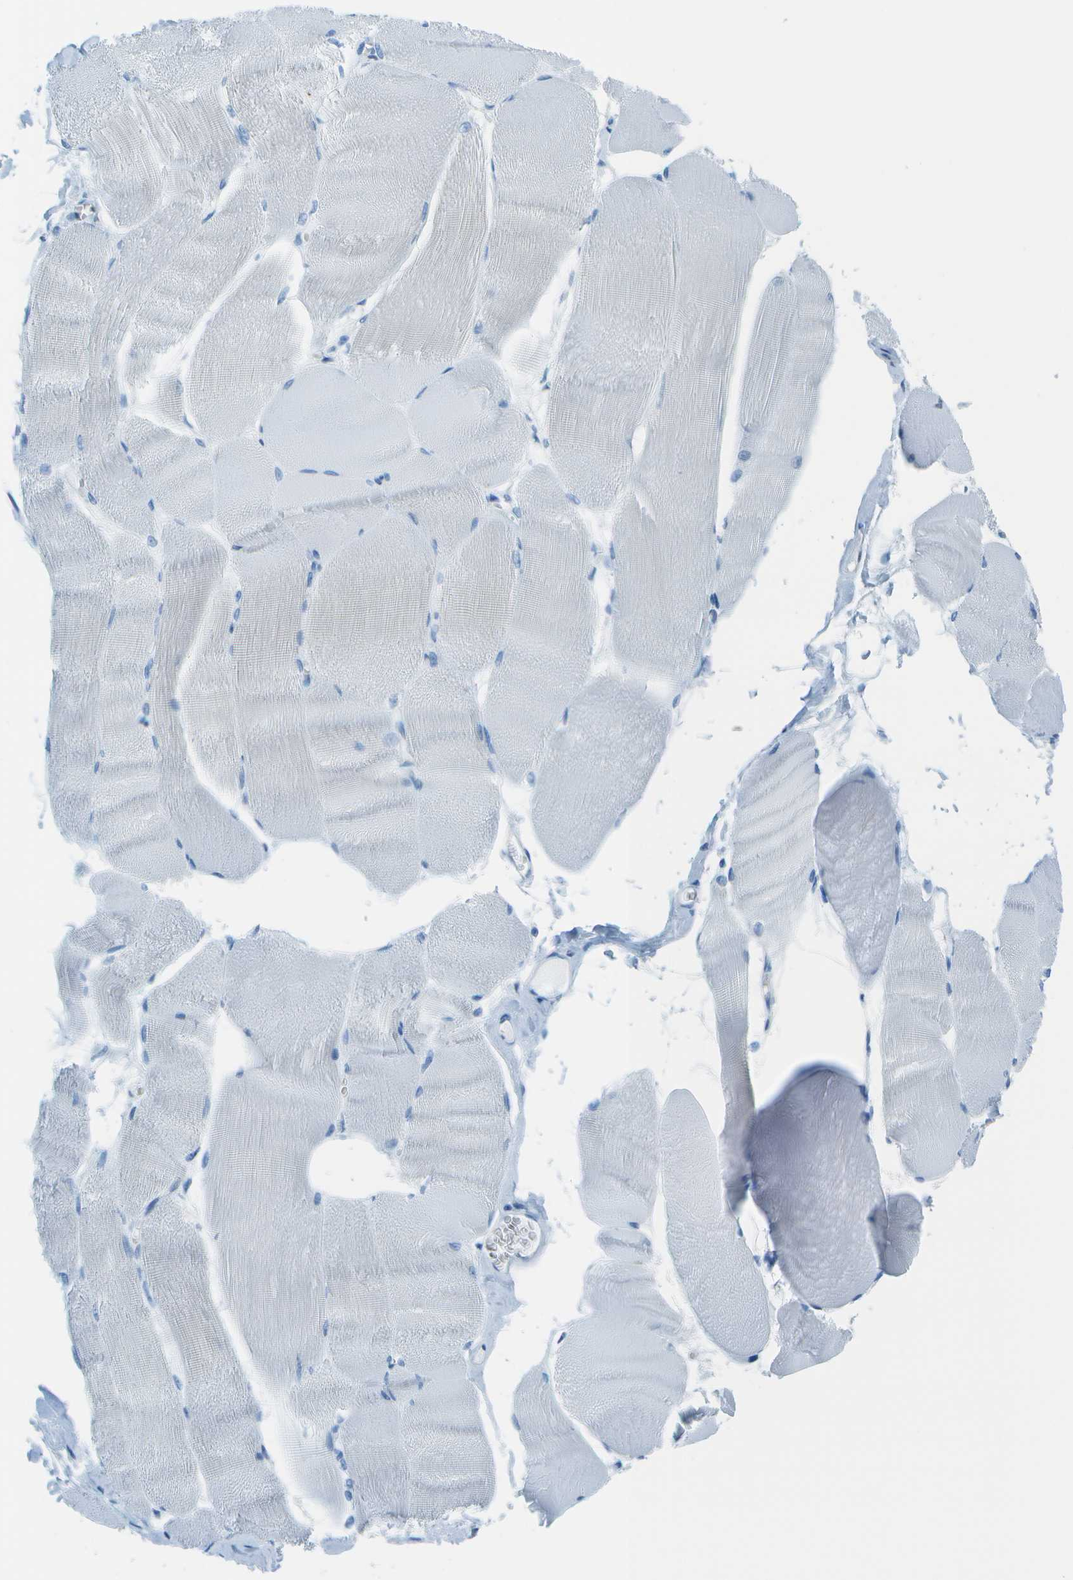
{"staining": {"intensity": "negative", "quantity": "none", "location": "none"}, "tissue": "skeletal muscle", "cell_type": "Myocytes", "image_type": "normal", "snomed": [{"axis": "morphology", "description": "Normal tissue, NOS"}, {"axis": "morphology", "description": "Squamous cell carcinoma, NOS"}, {"axis": "topography", "description": "Skeletal muscle"}], "caption": "Skeletal muscle was stained to show a protein in brown. There is no significant expression in myocytes. Nuclei are stained in blue.", "gene": "ASL", "patient": {"sex": "male", "age": 51}}